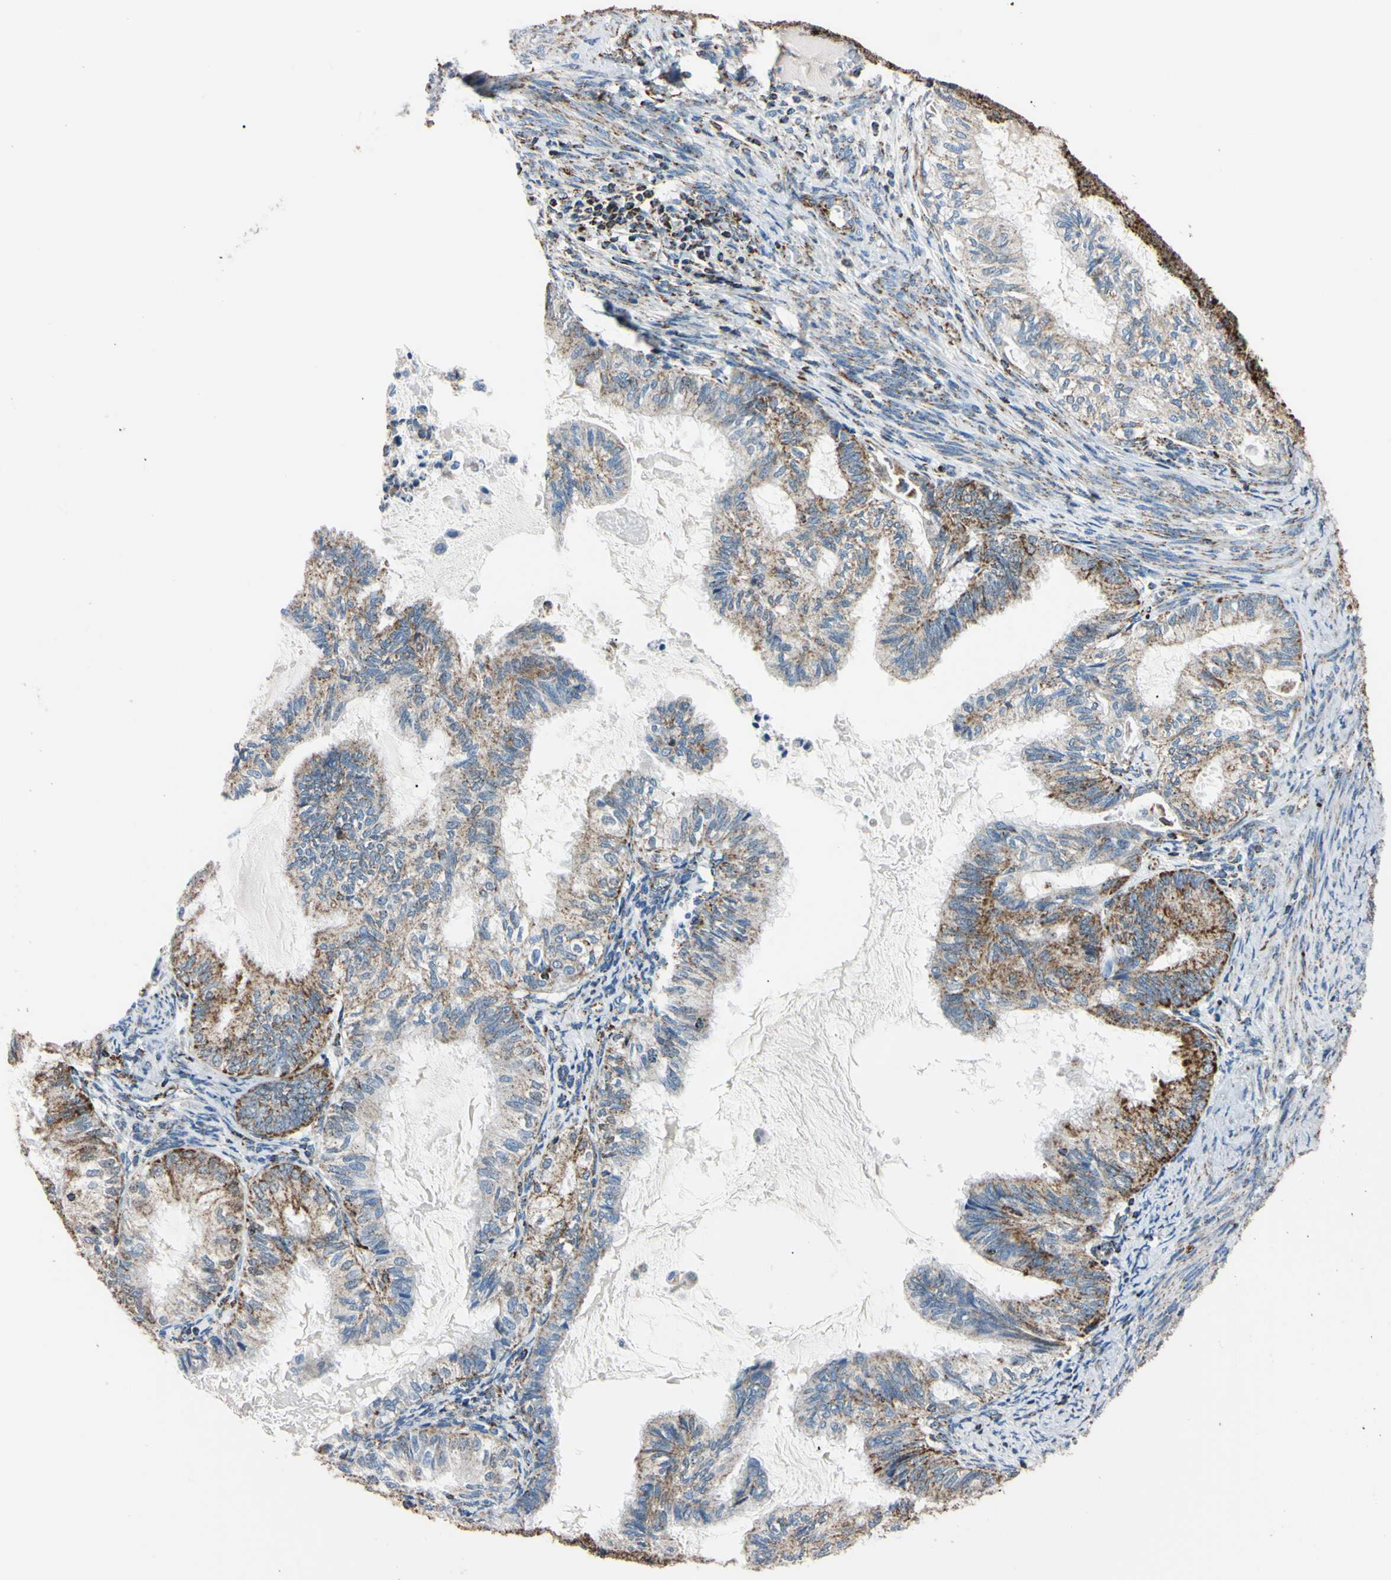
{"staining": {"intensity": "strong", "quantity": "25%-75%", "location": "cytoplasmic/membranous"}, "tissue": "cervical cancer", "cell_type": "Tumor cells", "image_type": "cancer", "snomed": [{"axis": "morphology", "description": "Normal tissue, NOS"}, {"axis": "morphology", "description": "Adenocarcinoma, NOS"}, {"axis": "topography", "description": "Cervix"}, {"axis": "topography", "description": "Endometrium"}], "caption": "Immunohistochemical staining of adenocarcinoma (cervical) exhibits high levels of strong cytoplasmic/membranous staining in about 25%-75% of tumor cells. Using DAB (brown) and hematoxylin (blue) stains, captured at high magnification using brightfield microscopy.", "gene": "CLPP", "patient": {"sex": "female", "age": 86}}